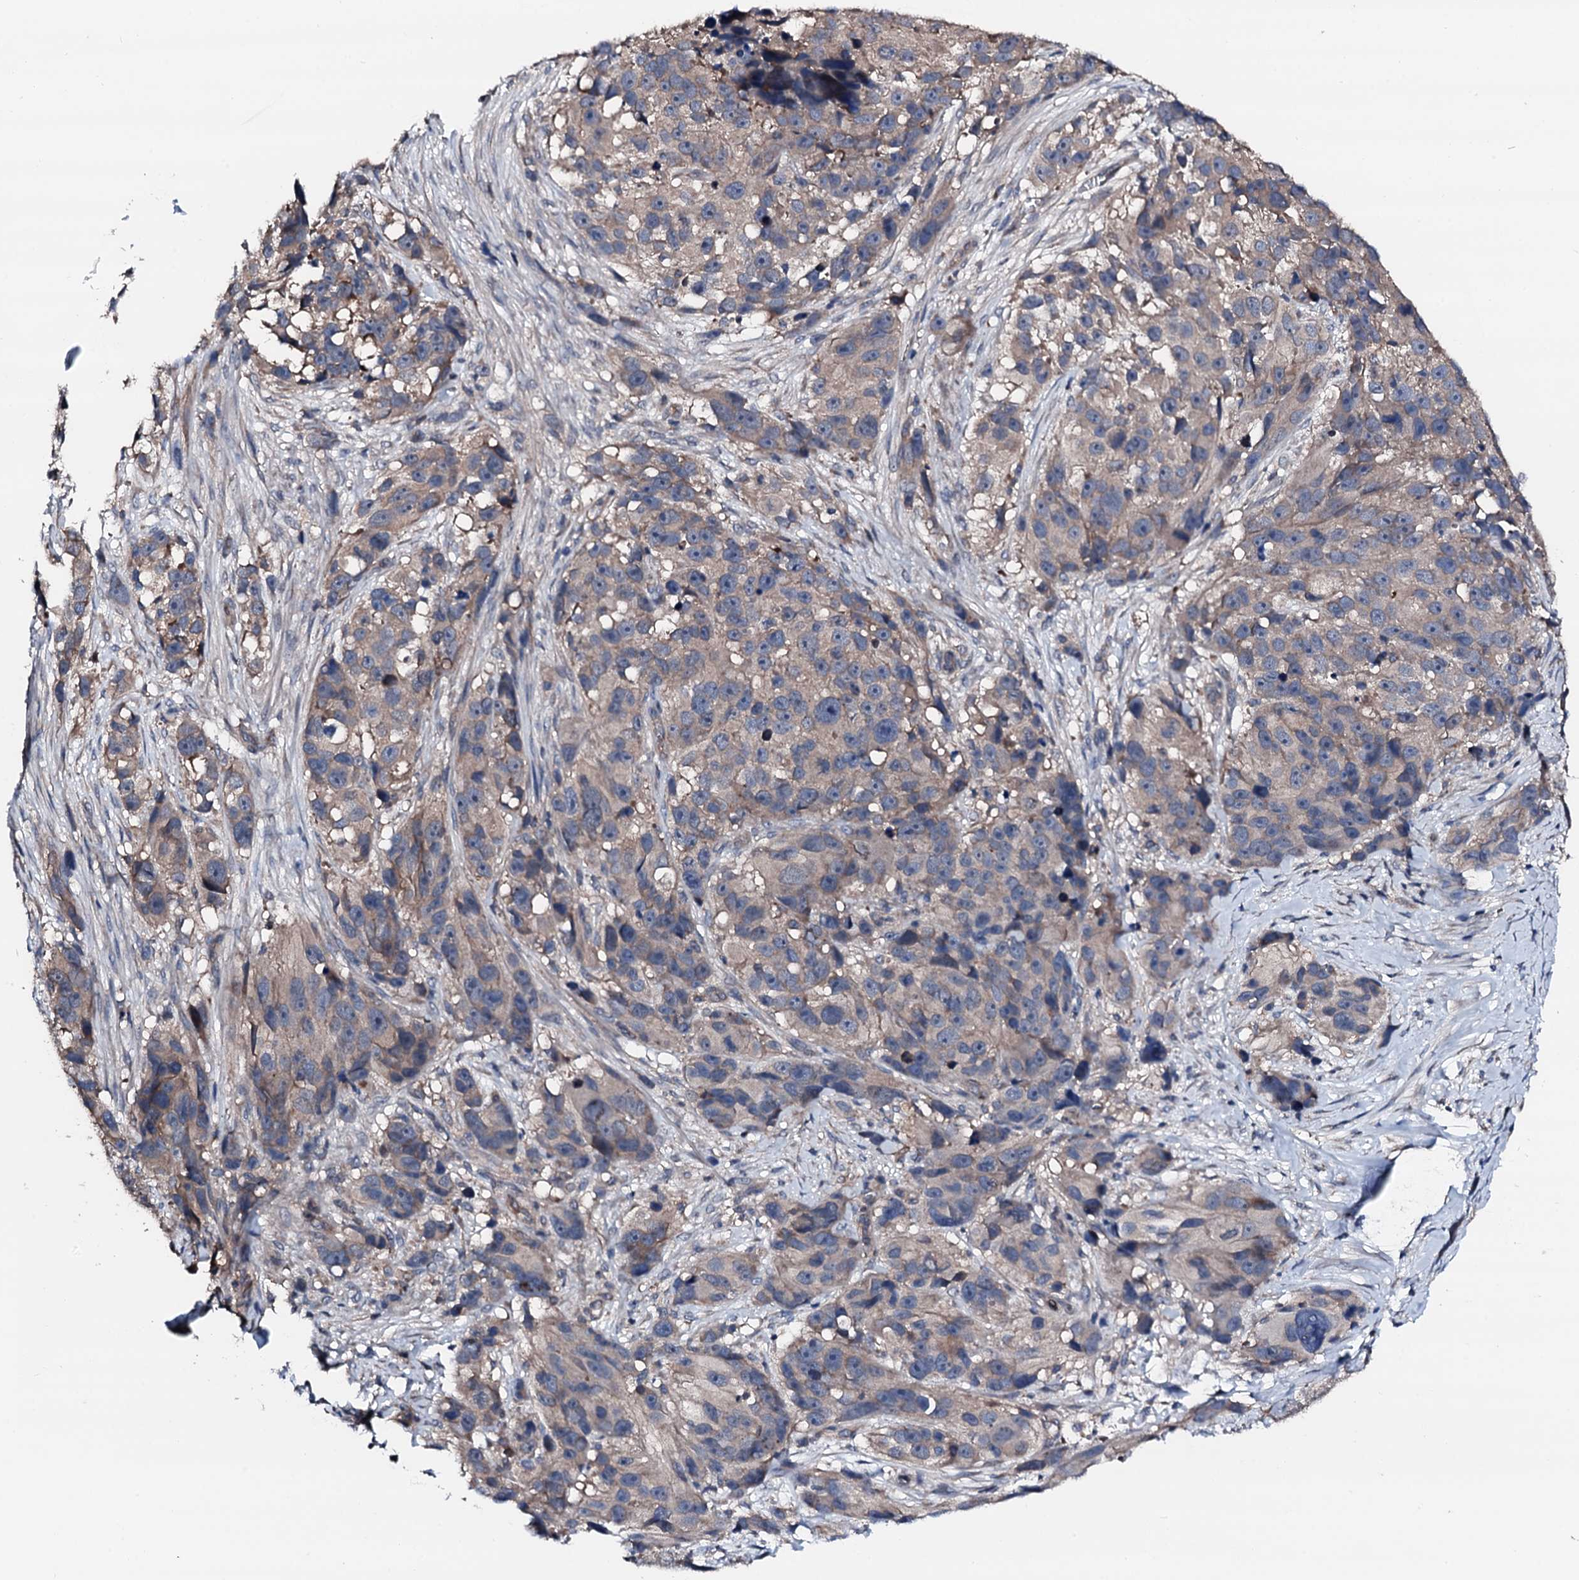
{"staining": {"intensity": "moderate", "quantity": "25%-75%", "location": "cytoplasmic/membranous"}, "tissue": "melanoma", "cell_type": "Tumor cells", "image_type": "cancer", "snomed": [{"axis": "morphology", "description": "Malignant melanoma, NOS"}, {"axis": "topography", "description": "Skin"}], "caption": "This photomicrograph shows IHC staining of malignant melanoma, with medium moderate cytoplasmic/membranous positivity in approximately 25%-75% of tumor cells.", "gene": "TRAFD1", "patient": {"sex": "male", "age": 84}}